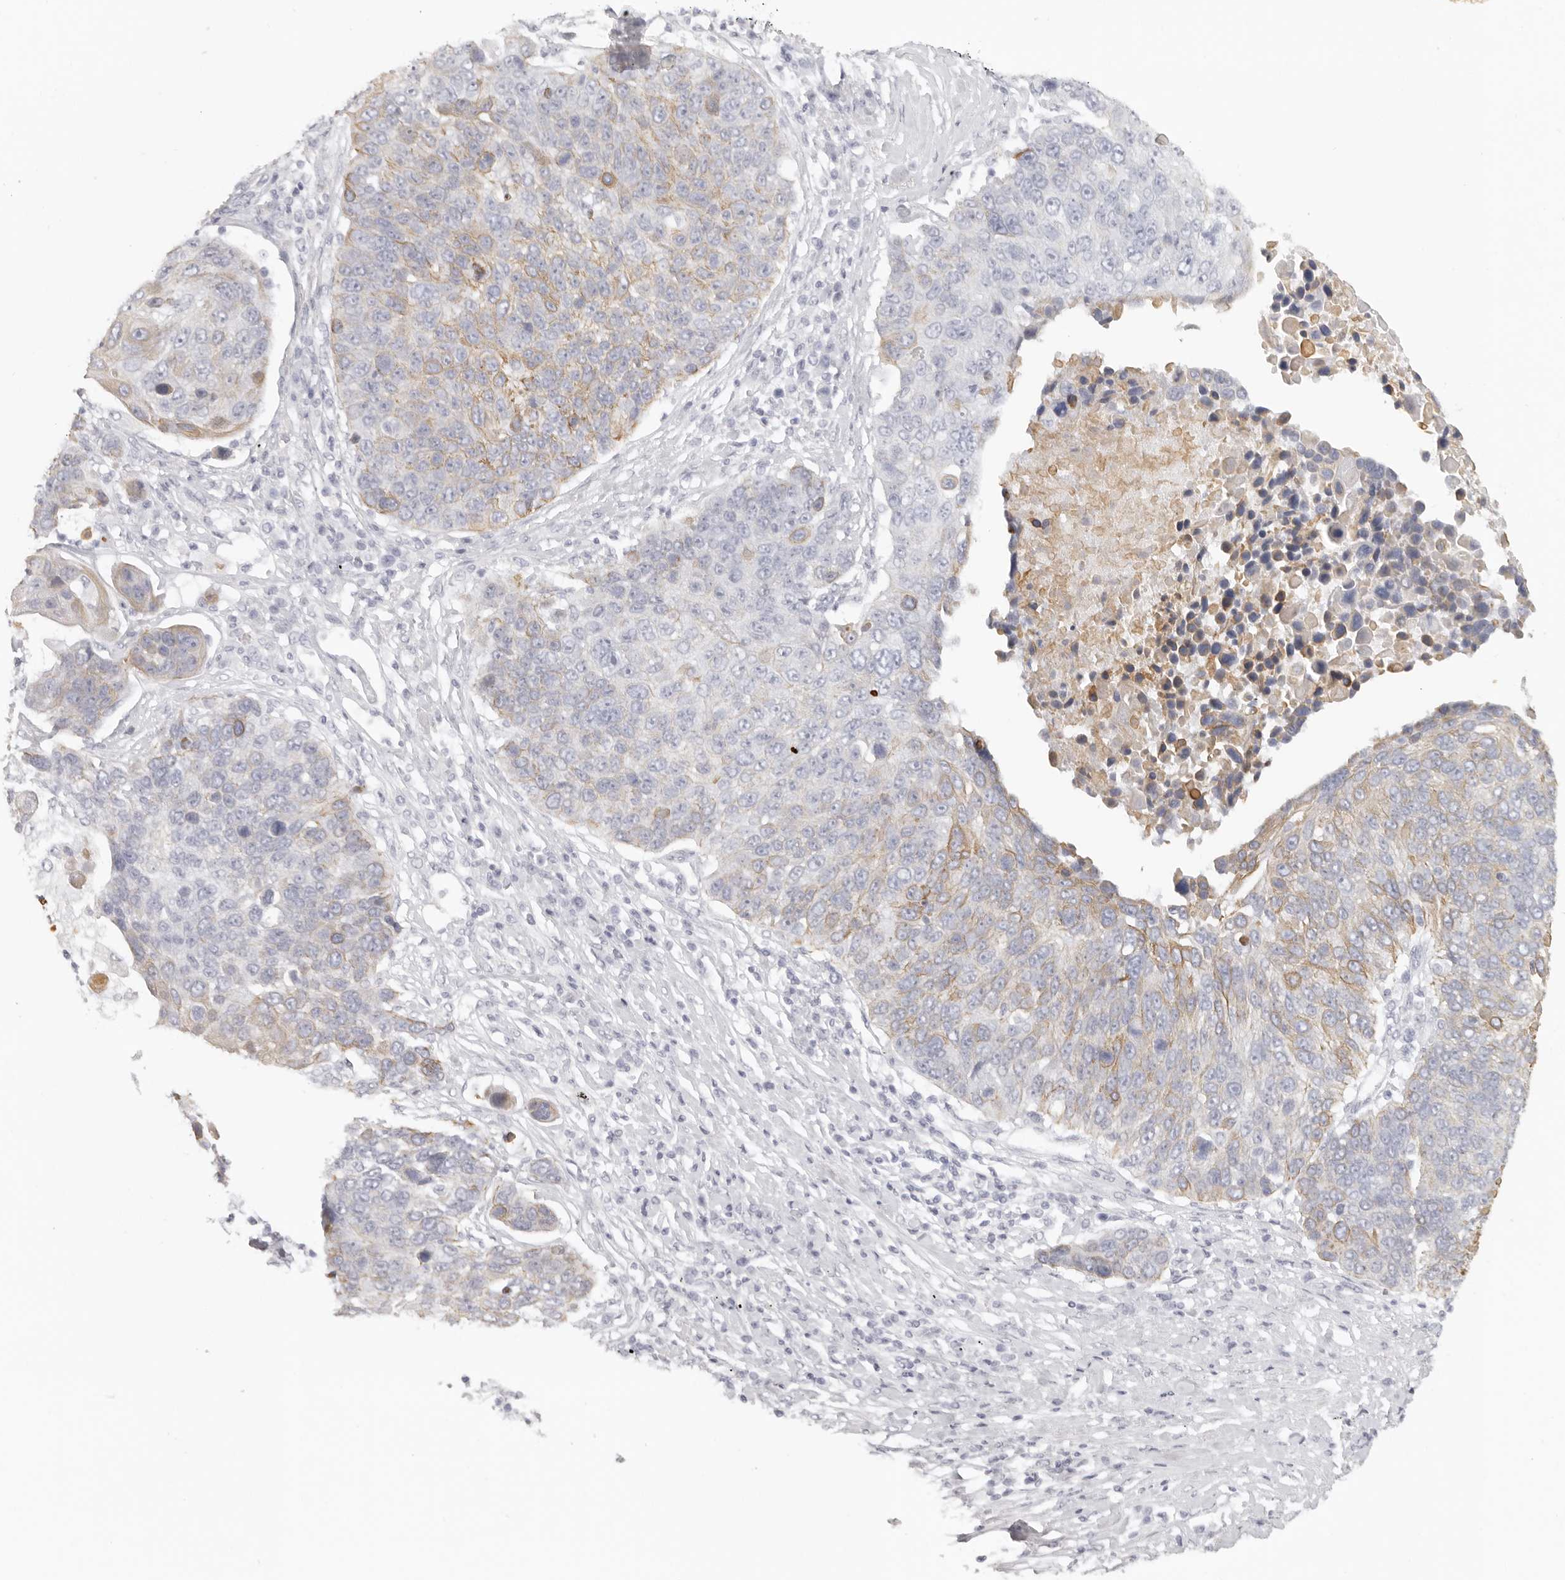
{"staining": {"intensity": "moderate", "quantity": "<25%", "location": "cytoplasmic/membranous"}, "tissue": "lung cancer", "cell_type": "Tumor cells", "image_type": "cancer", "snomed": [{"axis": "morphology", "description": "Squamous cell carcinoma, NOS"}, {"axis": "topography", "description": "Lung"}], "caption": "Lung squamous cell carcinoma stained with a protein marker reveals moderate staining in tumor cells.", "gene": "RXFP1", "patient": {"sex": "male", "age": 66}}